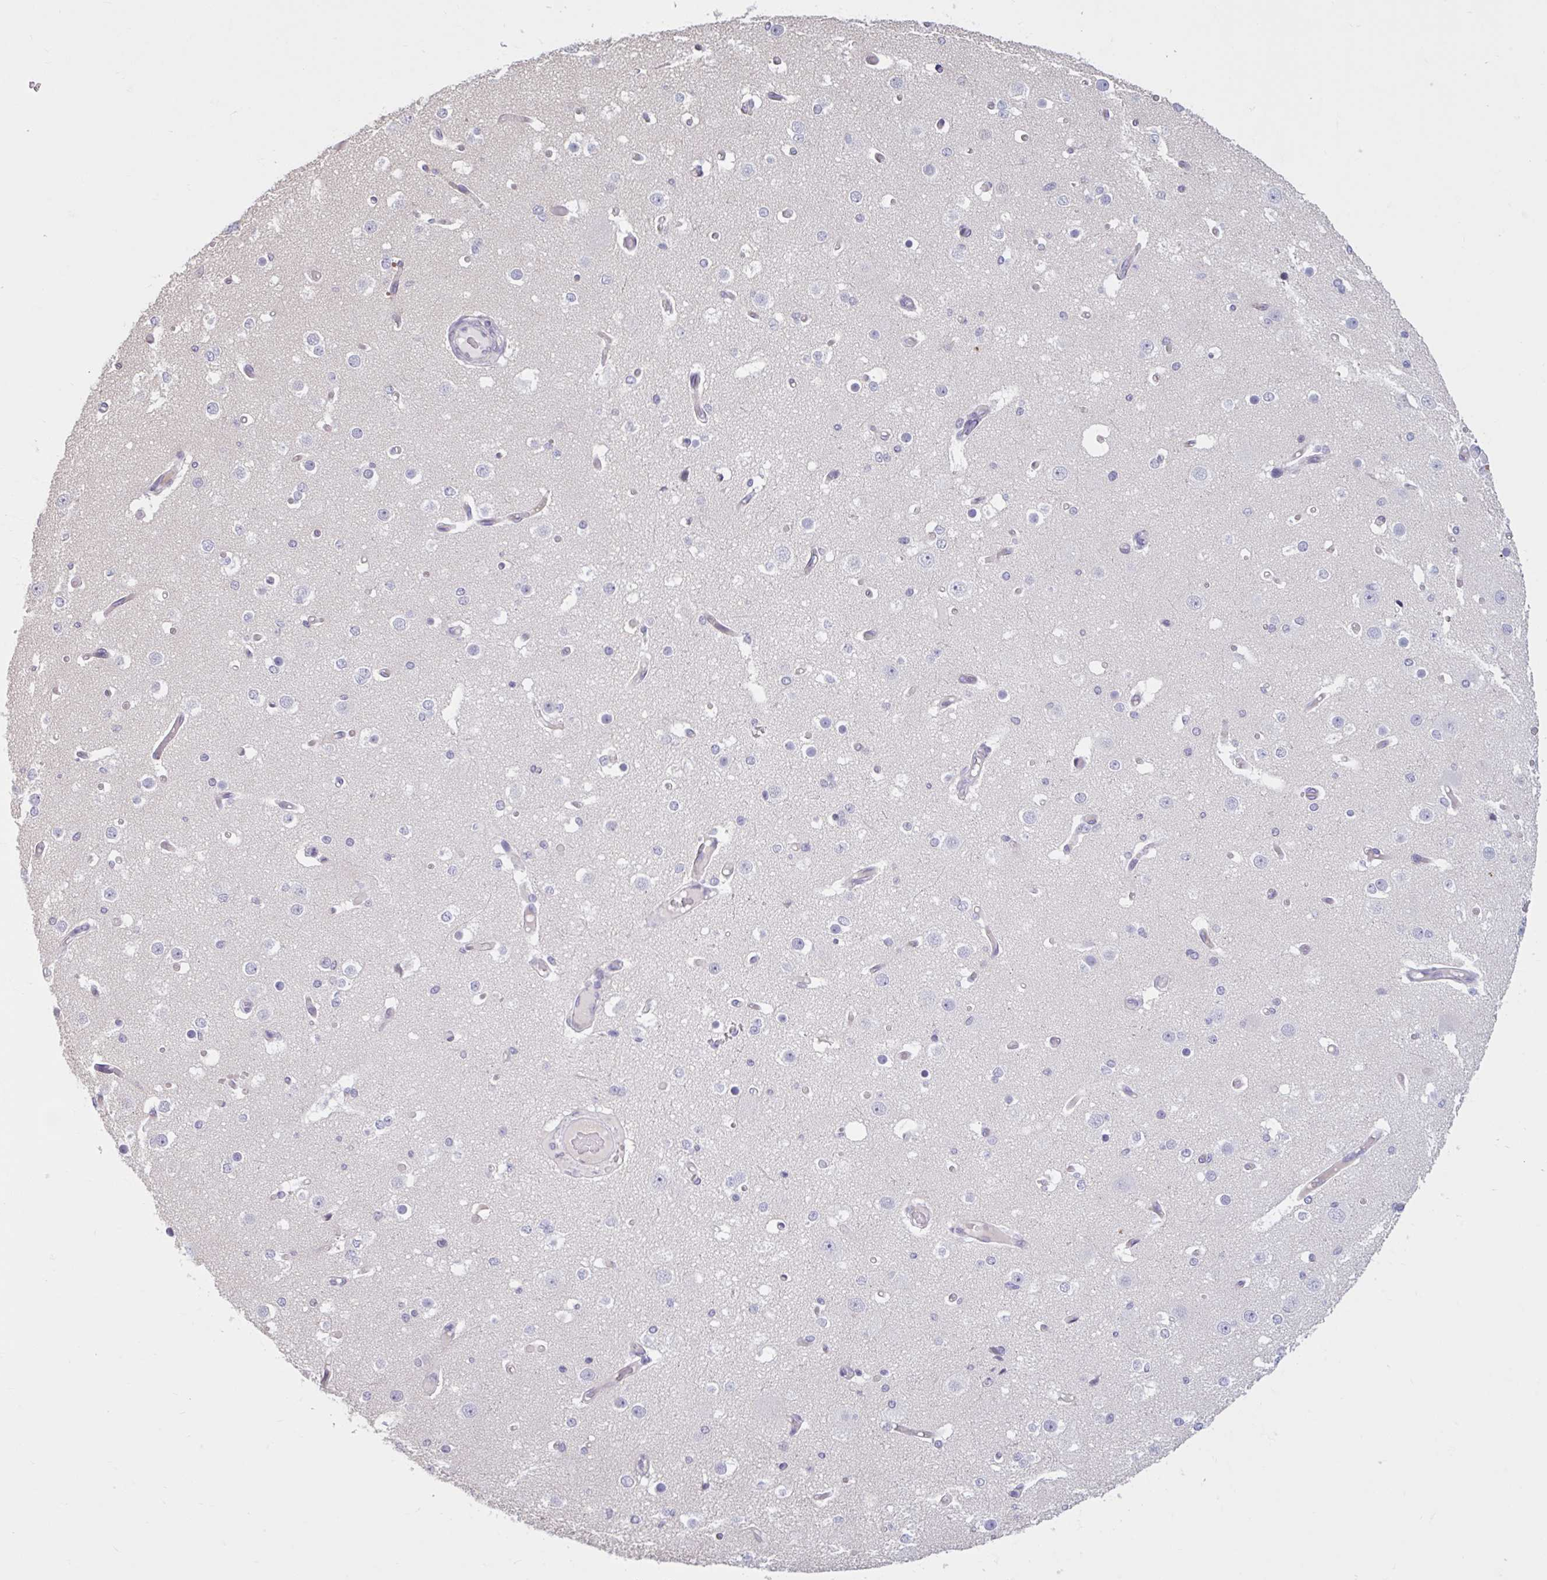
{"staining": {"intensity": "negative", "quantity": "none", "location": "none"}, "tissue": "cerebral cortex", "cell_type": "Endothelial cells", "image_type": "normal", "snomed": [{"axis": "morphology", "description": "Normal tissue, NOS"}, {"axis": "morphology", "description": "Inflammation, NOS"}, {"axis": "topography", "description": "Cerebral cortex"}], "caption": "DAB (3,3'-diaminobenzidine) immunohistochemical staining of normal cerebral cortex shows no significant staining in endothelial cells. Nuclei are stained in blue.", "gene": "CDH19", "patient": {"sex": "male", "age": 6}}